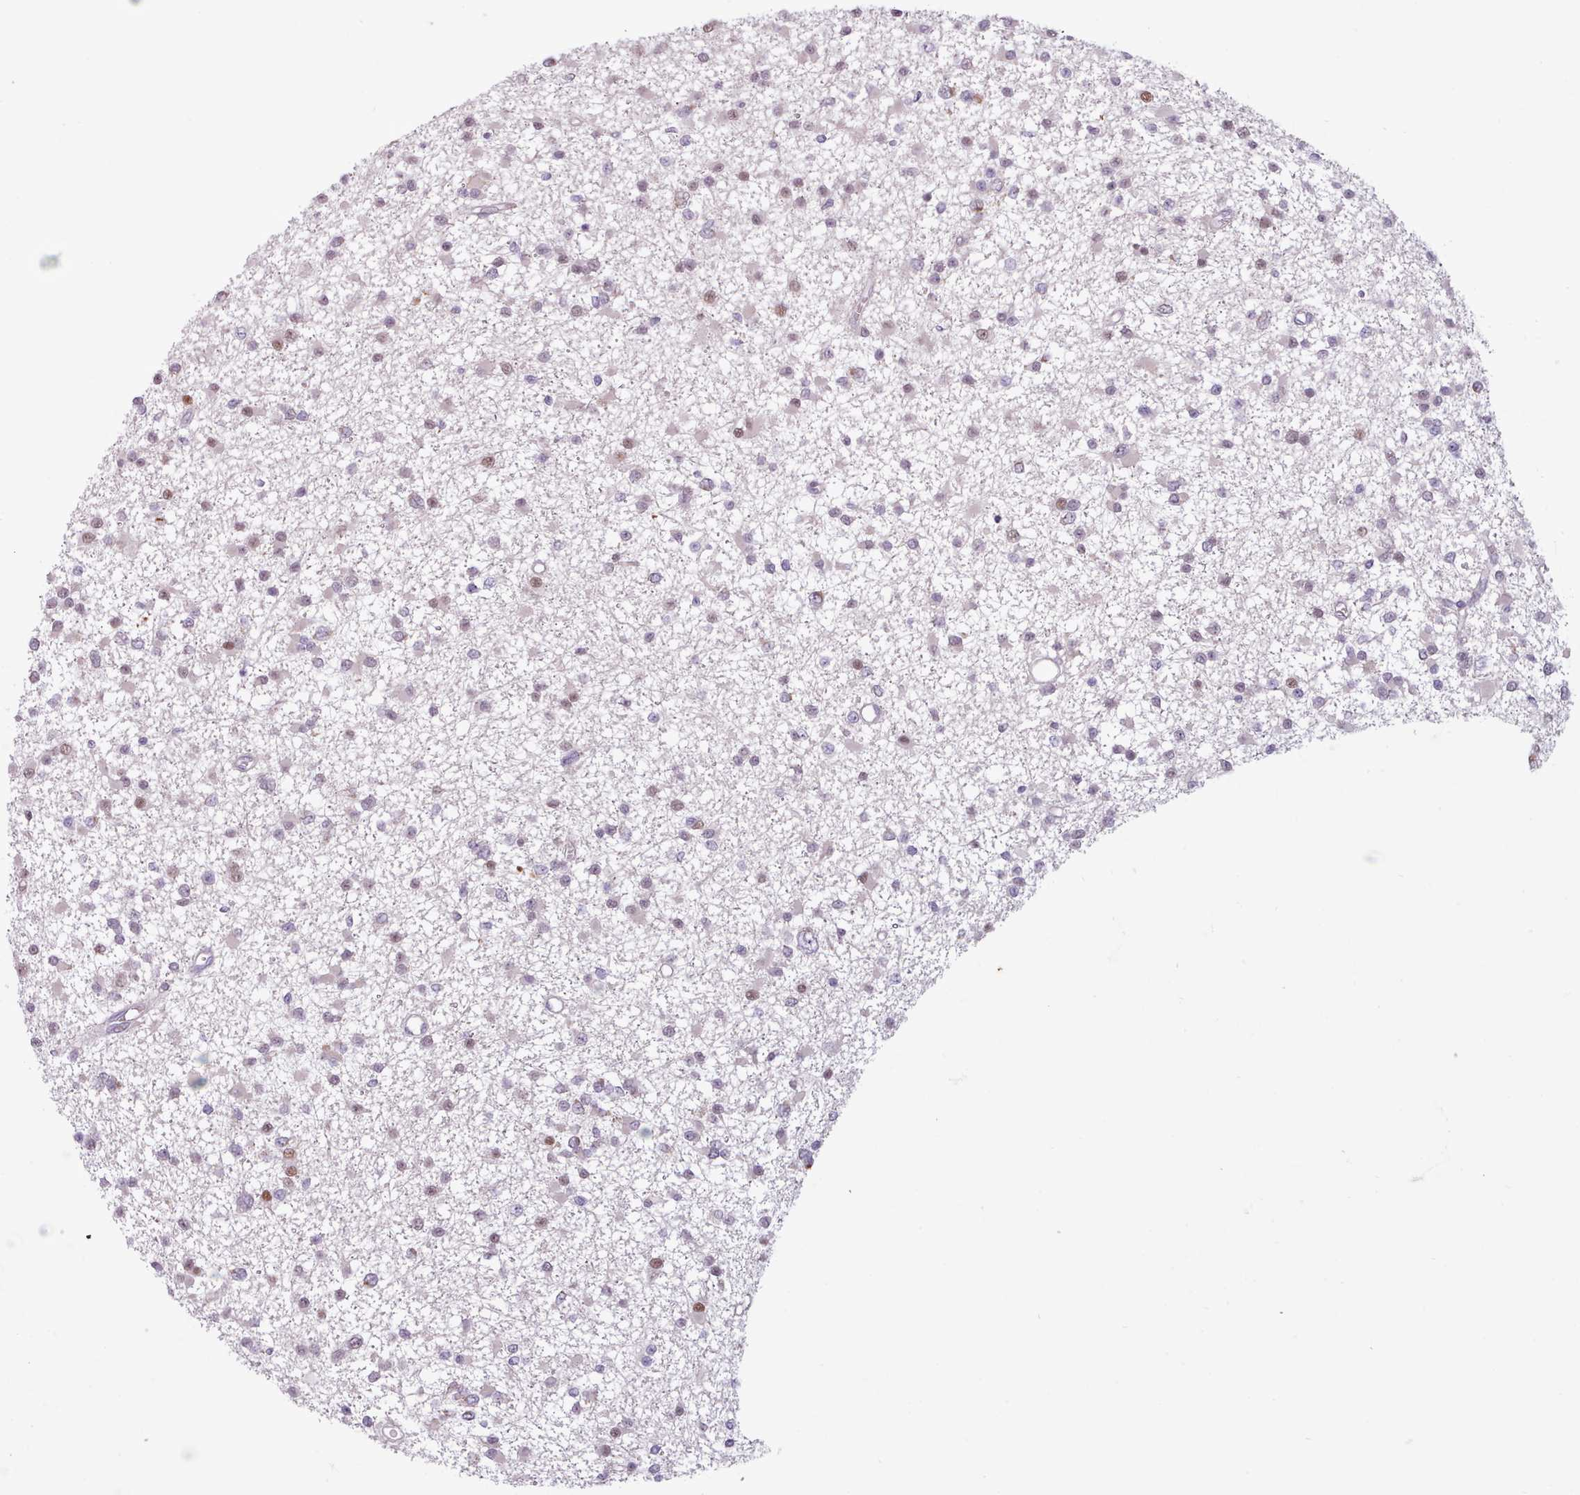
{"staining": {"intensity": "moderate", "quantity": "<25%", "location": "nuclear"}, "tissue": "glioma", "cell_type": "Tumor cells", "image_type": "cancer", "snomed": [{"axis": "morphology", "description": "Glioma, malignant, Low grade"}, {"axis": "topography", "description": "Brain"}], "caption": "Malignant low-grade glioma stained with a protein marker exhibits moderate staining in tumor cells.", "gene": "SLURP1", "patient": {"sex": "female", "age": 22}}